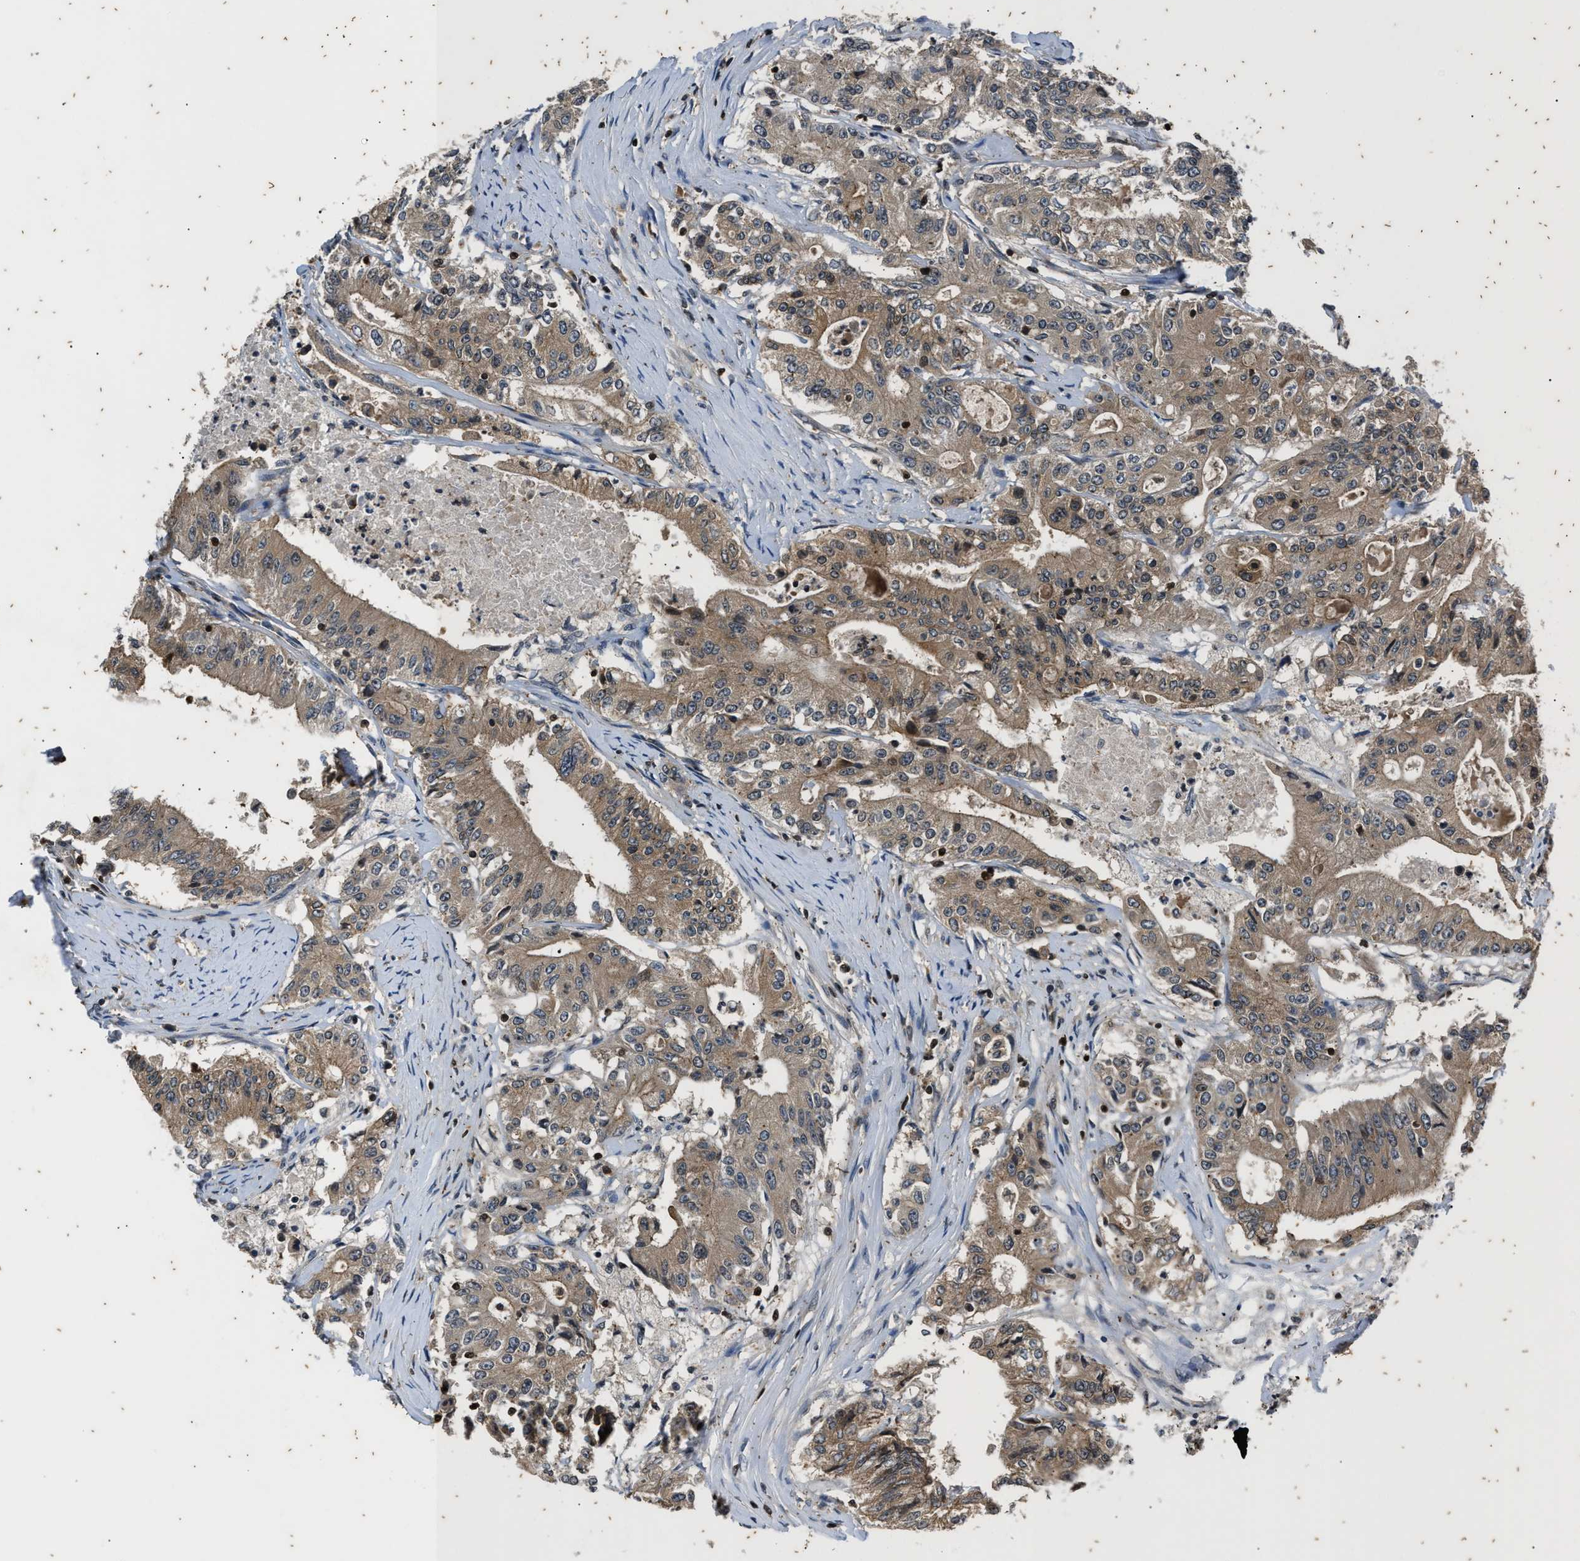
{"staining": {"intensity": "weak", "quantity": ">75%", "location": "cytoplasmic/membranous"}, "tissue": "colorectal cancer", "cell_type": "Tumor cells", "image_type": "cancer", "snomed": [{"axis": "morphology", "description": "Adenocarcinoma, NOS"}, {"axis": "topography", "description": "Colon"}], "caption": "Tumor cells display low levels of weak cytoplasmic/membranous expression in approximately >75% of cells in colorectal cancer.", "gene": "PTPN7", "patient": {"sex": "female", "age": 77}}